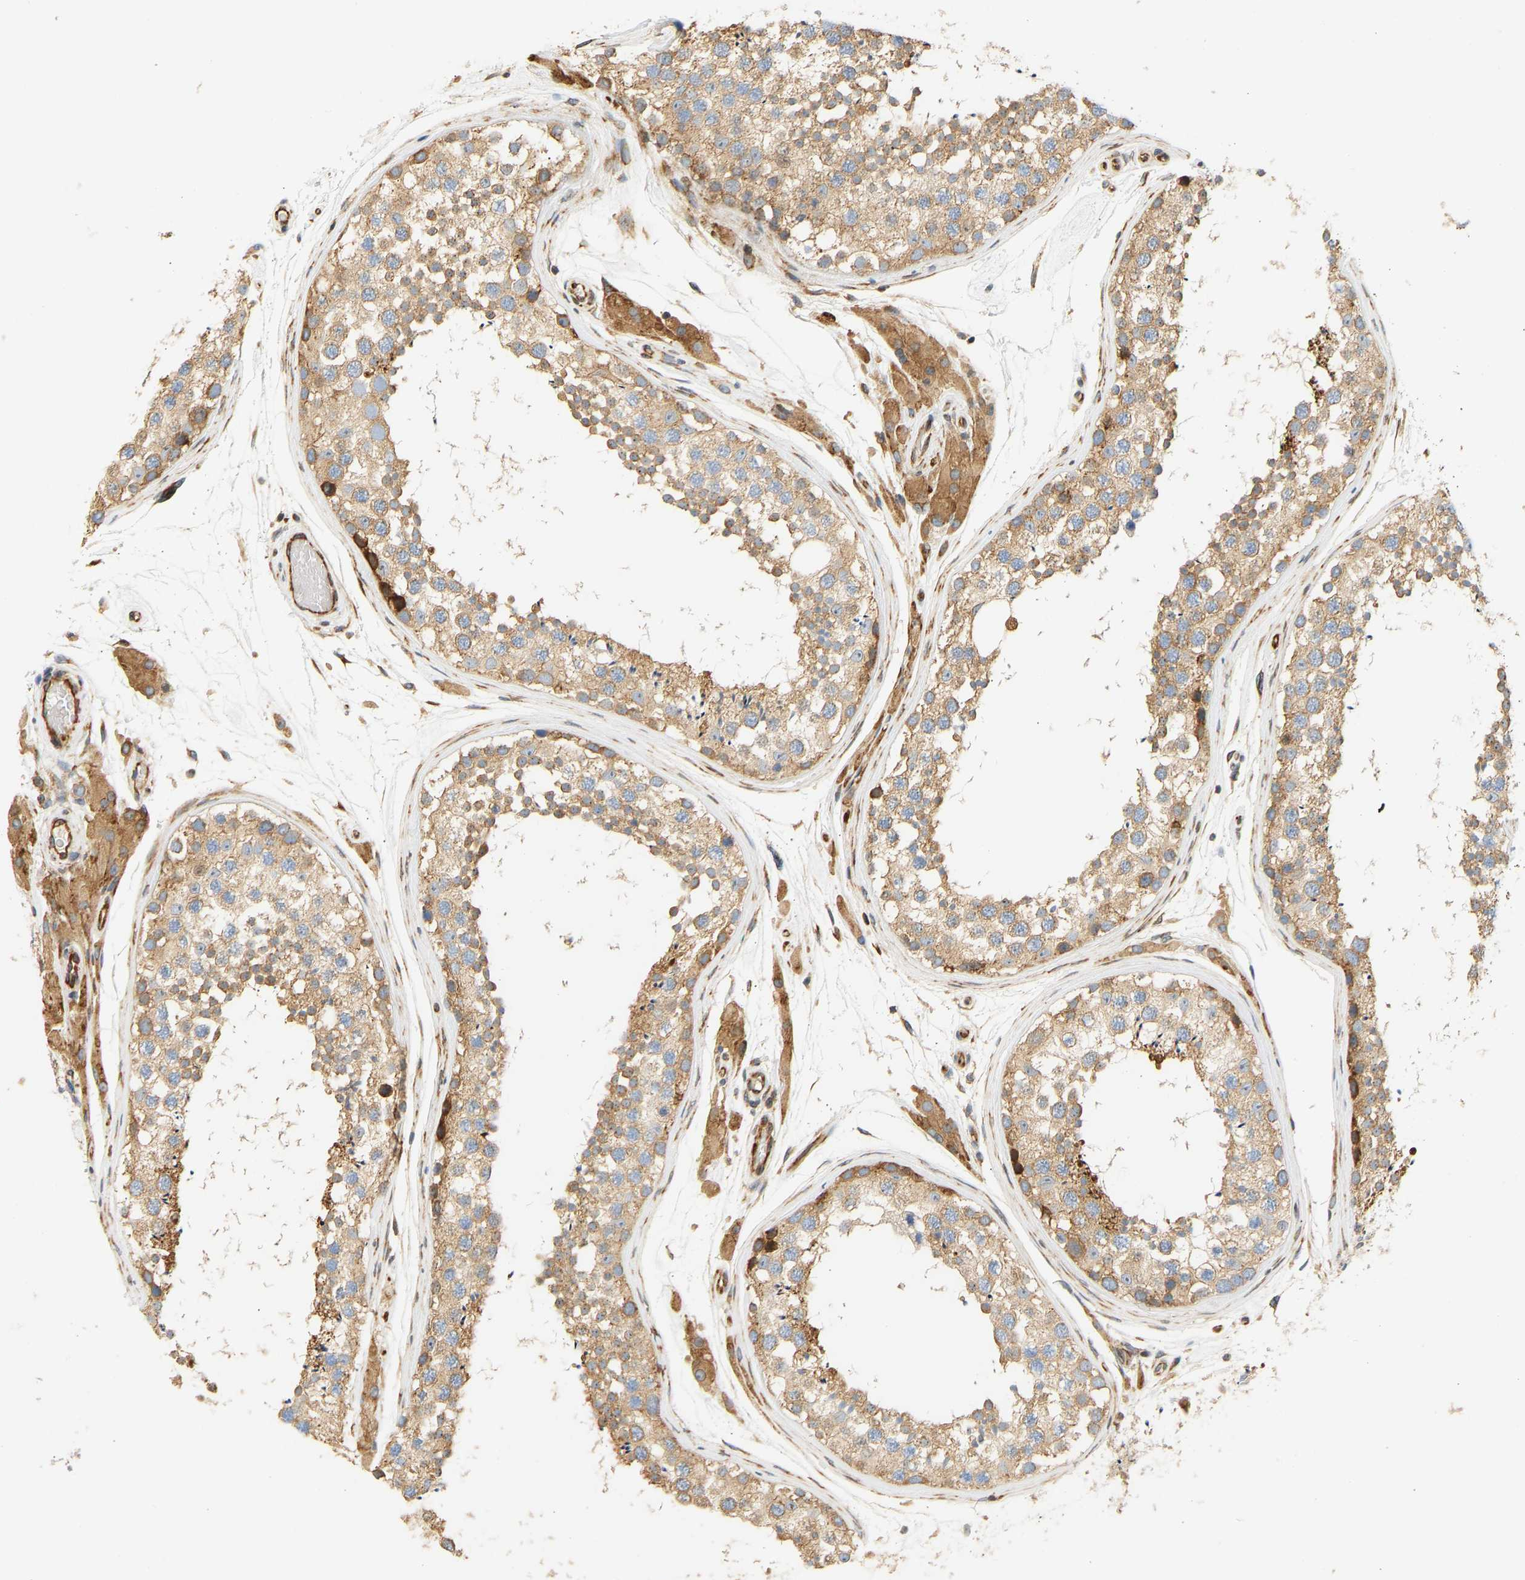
{"staining": {"intensity": "moderate", "quantity": ">75%", "location": "cytoplasmic/membranous"}, "tissue": "testis", "cell_type": "Cells in seminiferous ducts", "image_type": "normal", "snomed": [{"axis": "morphology", "description": "Normal tissue, NOS"}, {"axis": "topography", "description": "Testis"}], "caption": "Brown immunohistochemical staining in benign human testis exhibits moderate cytoplasmic/membranous positivity in about >75% of cells in seminiferous ducts.", "gene": "RPS14", "patient": {"sex": "male", "age": 46}}